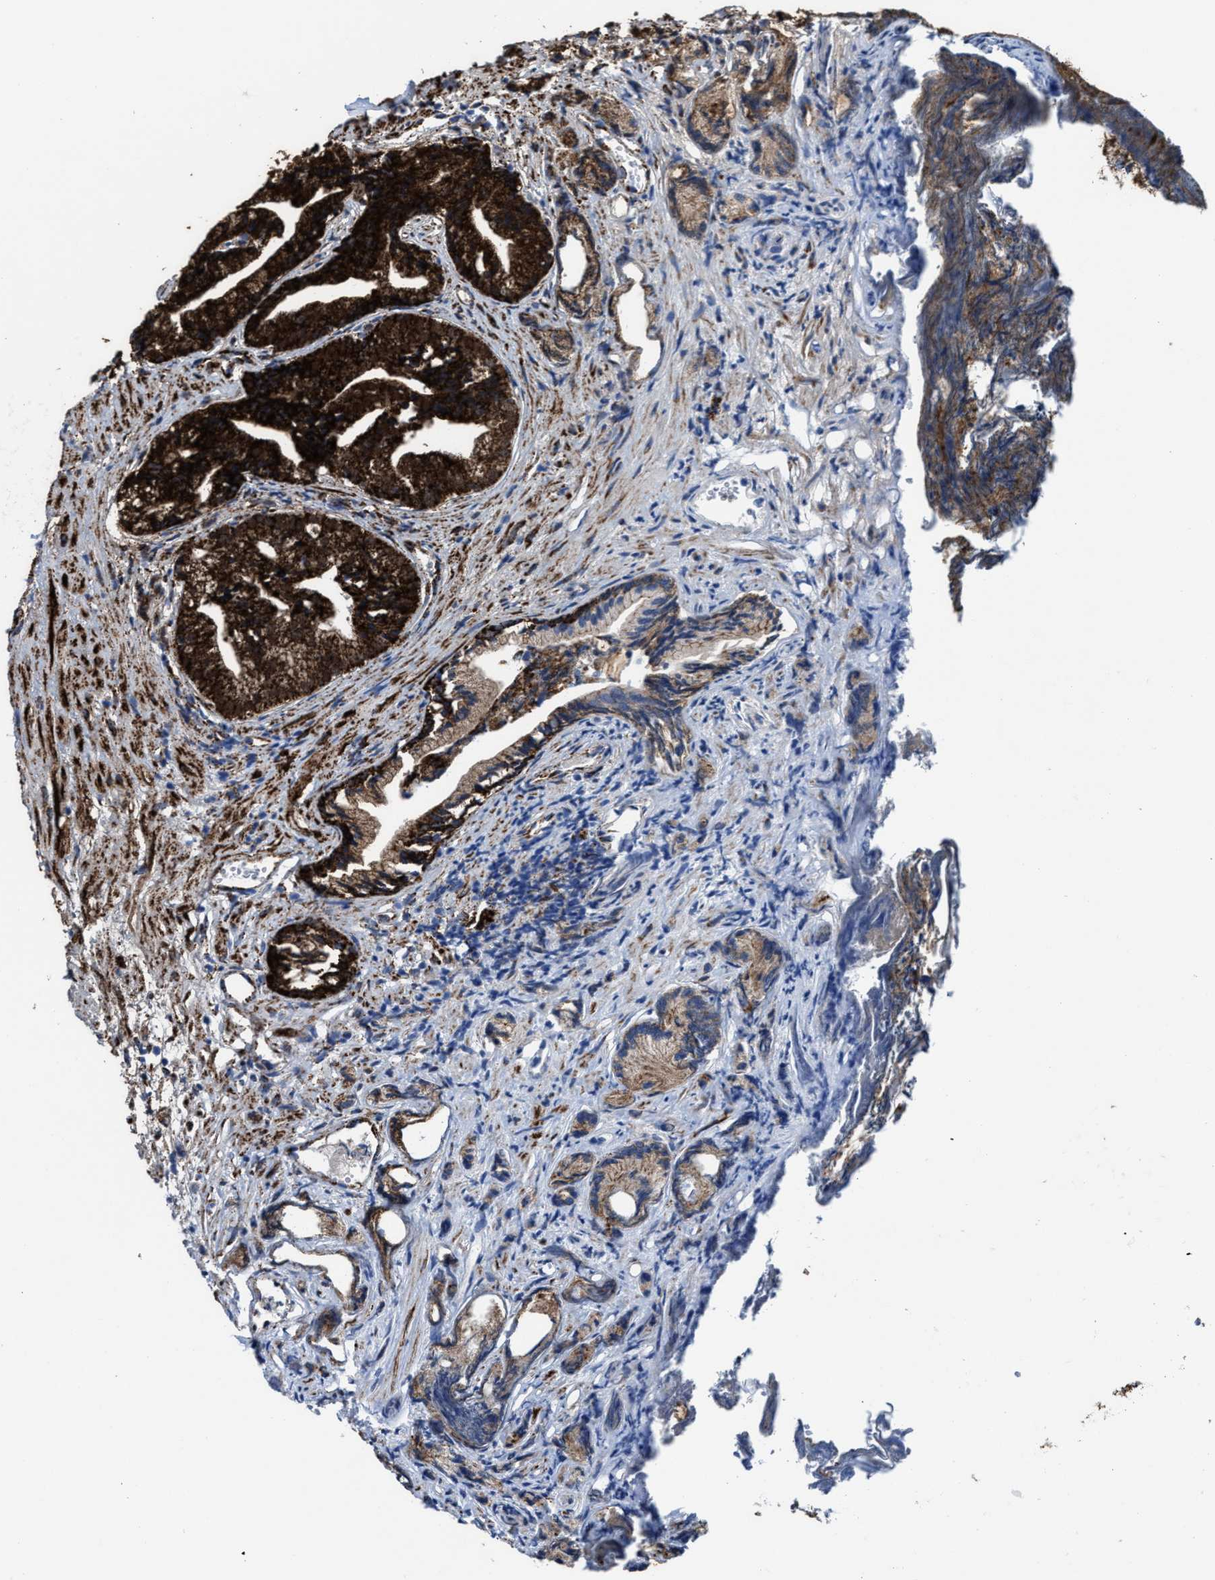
{"staining": {"intensity": "strong", "quantity": ">75%", "location": "cytoplasmic/membranous"}, "tissue": "prostate cancer", "cell_type": "Tumor cells", "image_type": "cancer", "snomed": [{"axis": "morphology", "description": "Adenocarcinoma, Low grade"}, {"axis": "topography", "description": "Prostate"}], "caption": "Brown immunohistochemical staining in human prostate cancer displays strong cytoplasmic/membranous expression in about >75% of tumor cells.", "gene": "ALDH1B1", "patient": {"sex": "male", "age": 89}}